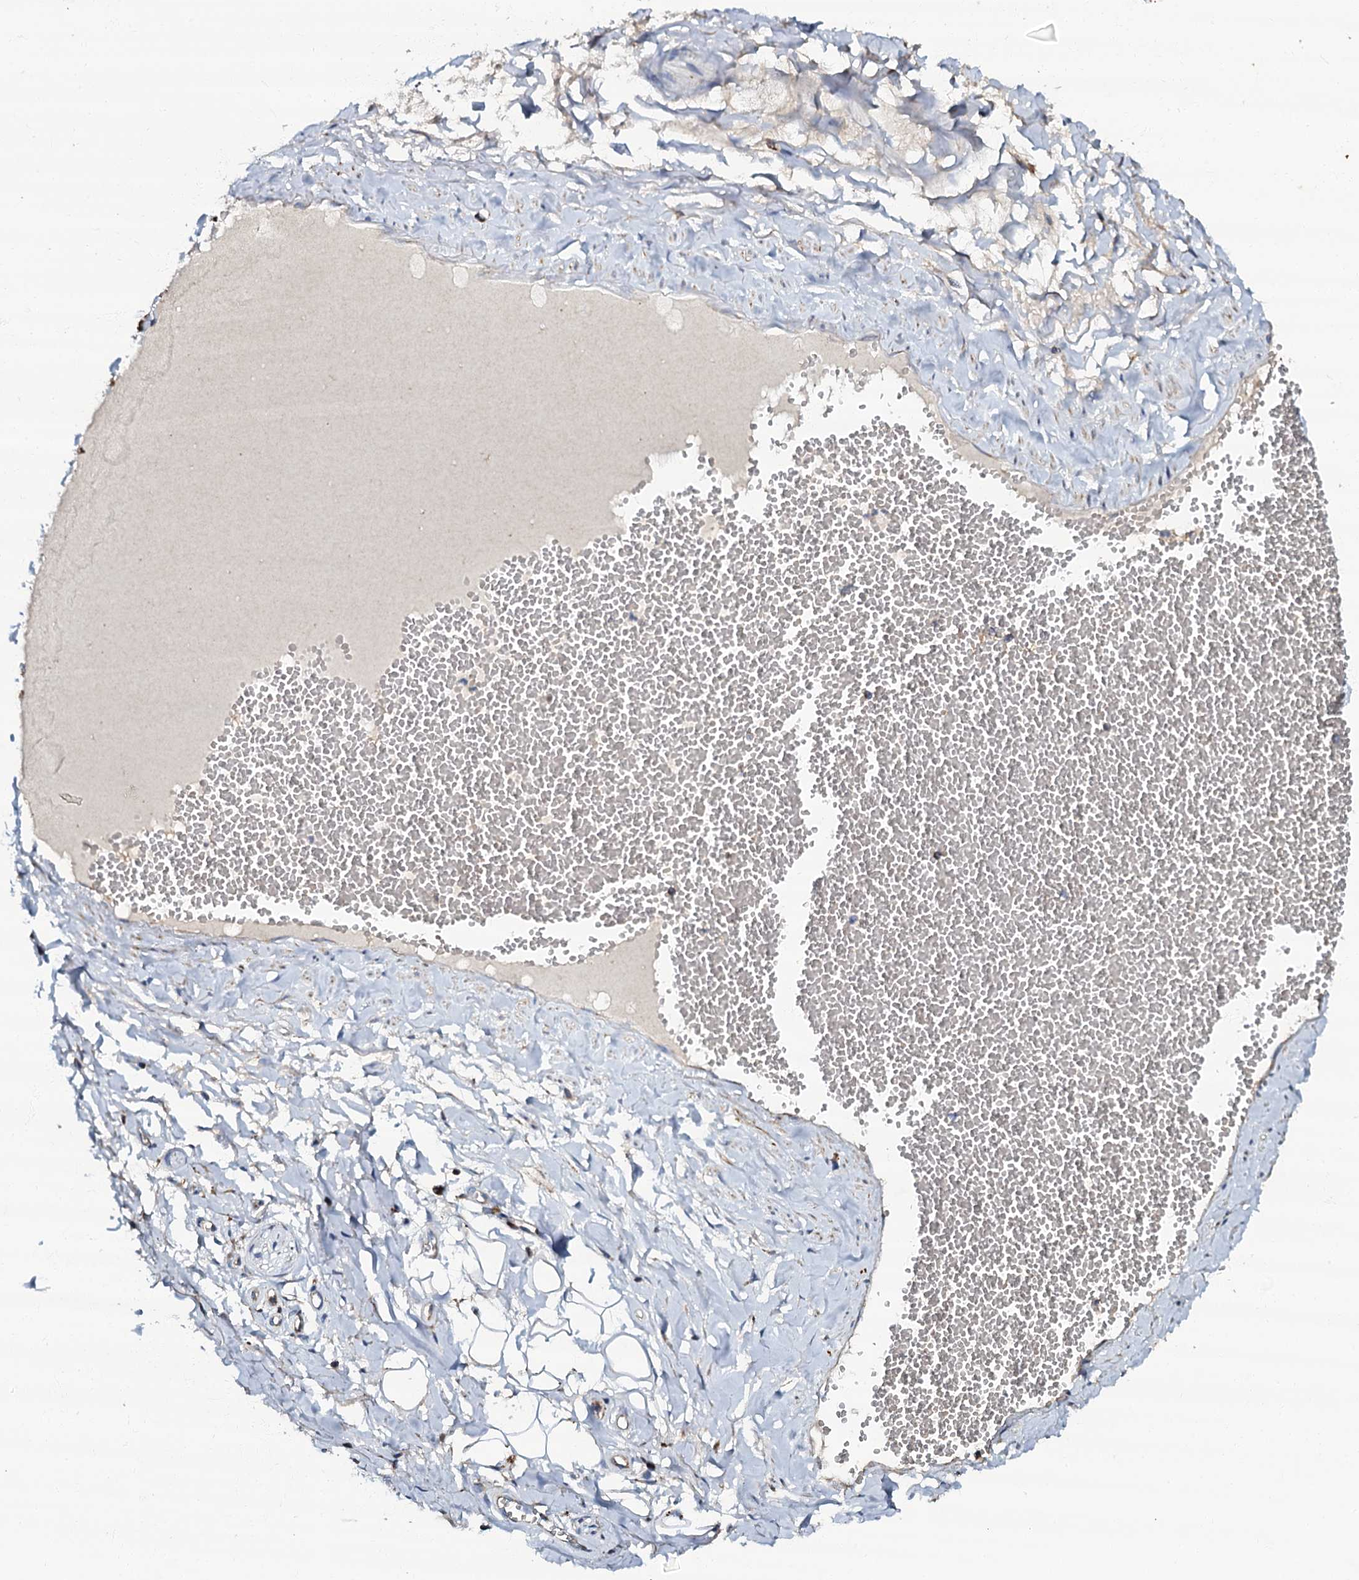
{"staining": {"intensity": "weak", "quantity": ">75%", "location": "cytoplasmic/membranous"}, "tissue": "adipose tissue", "cell_type": "Adipocytes", "image_type": "normal", "snomed": [{"axis": "morphology", "description": "Normal tissue, NOS"}, {"axis": "morphology", "description": "Inflammation, NOS"}, {"axis": "topography", "description": "Salivary gland"}, {"axis": "topography", "description": "Peripheral nerve tissue"}], "caption": "Adipose tissue stained with a brown dye reveals weak cytoplasmic/membranous positive staining in approximately >75% of adipocytes.", "gene": "NDUFA12", "patient": {"sex": "female", "age": 75}}